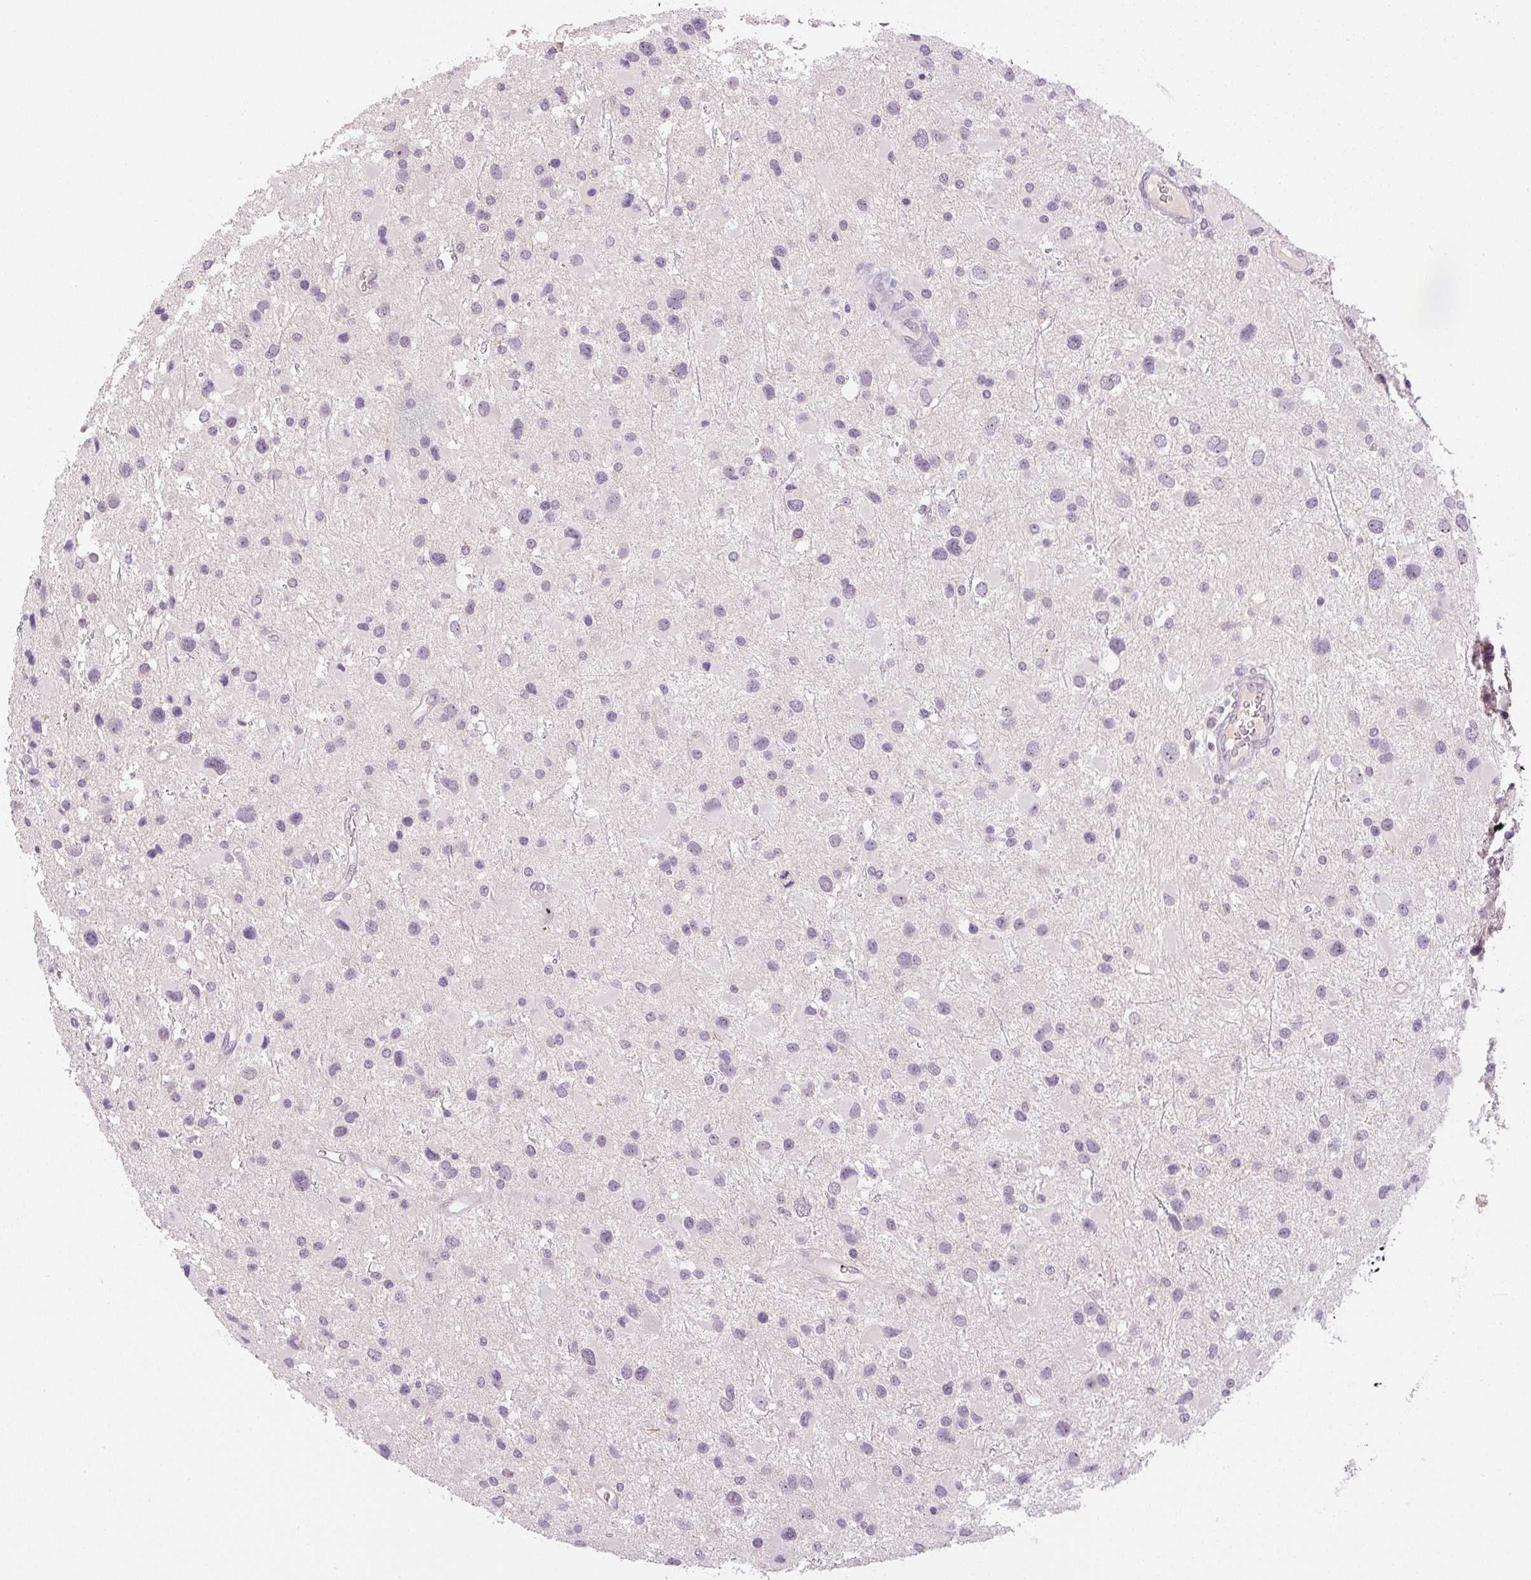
{"staining": {"intensity": "negative", "quantity": "none", "location": "none"}, "tissue": "glioma", "cell_type": "Tumor cells", "image_type": "cancer", "snomed": [{"axis": "morphology", "description": "Glioma, malignant, Low grade"}, {"axis": "topography", "description": "Brain"}], "caption": "DAB (3,3'-diaminobenzidine) immunohistochemical staining of human glioma reveals no significant expression in tumor cells.", "gene": "SGF29", "patient": {"sex": "female", "age": 32}}